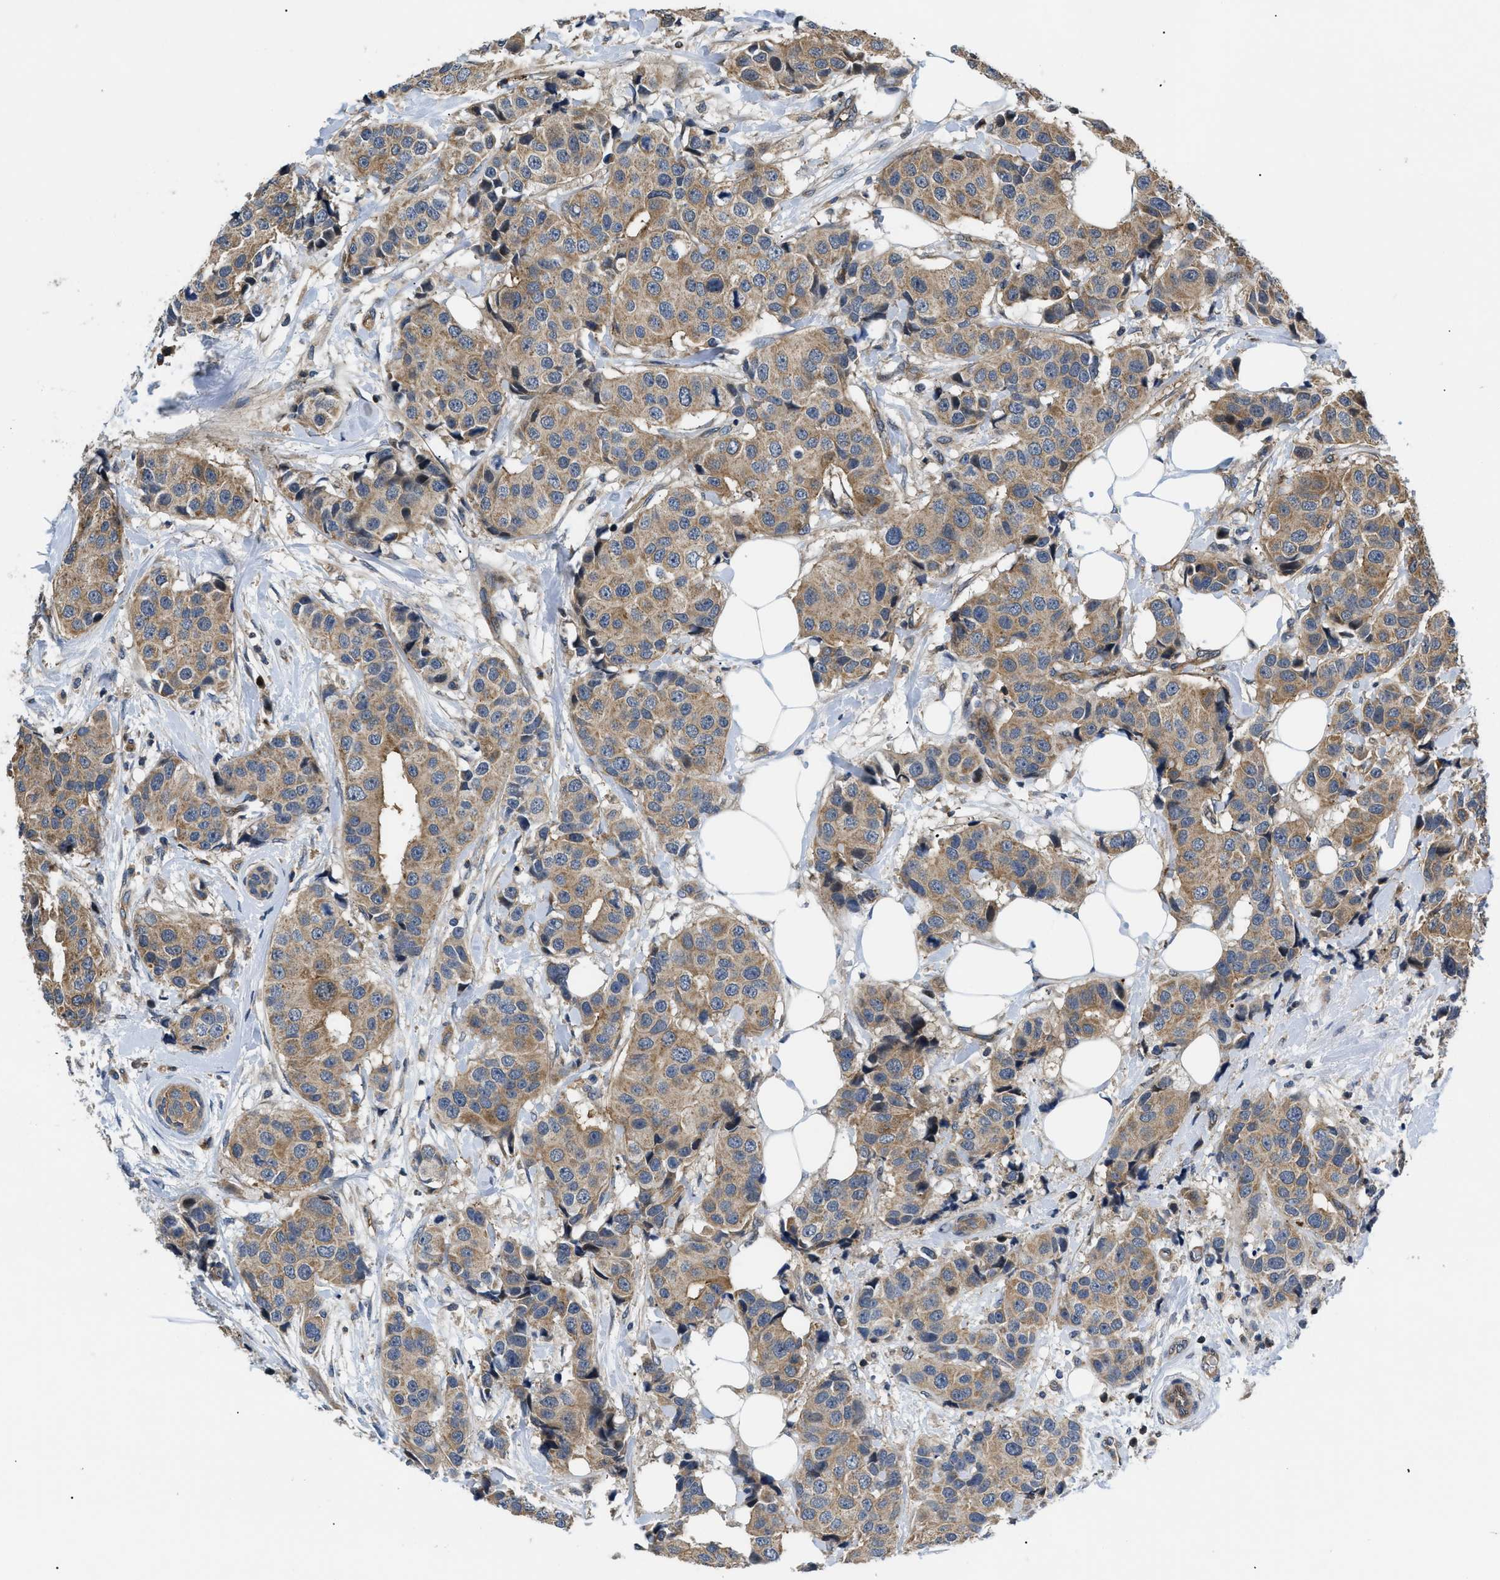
{"staining": {"intensity": "moderate", "quantity": ">75%", "location": "cytoplasmic/membranous"}, "tissue": "breast cancer", "cell_type": "Tumor cells", "image_type": "cancer", "snomed": [{"axis": "morphology", "description": "Normal tissue, NOS"}, {"axis": "morphology", "description": "Duct carcinoma"}, {"axis": "topography", "description": "Breast"}], "caption": "An immunohistochemistry (IHC) histopathology image of neoplastic tissue is shown. Protein staining in brown shows moderate cytoplasmic/membranous positivity in breast invasive ductal carcinoma within tumor cells.", "gene": "HMGCR", "patient": {"sex": "female", "age": 39}}